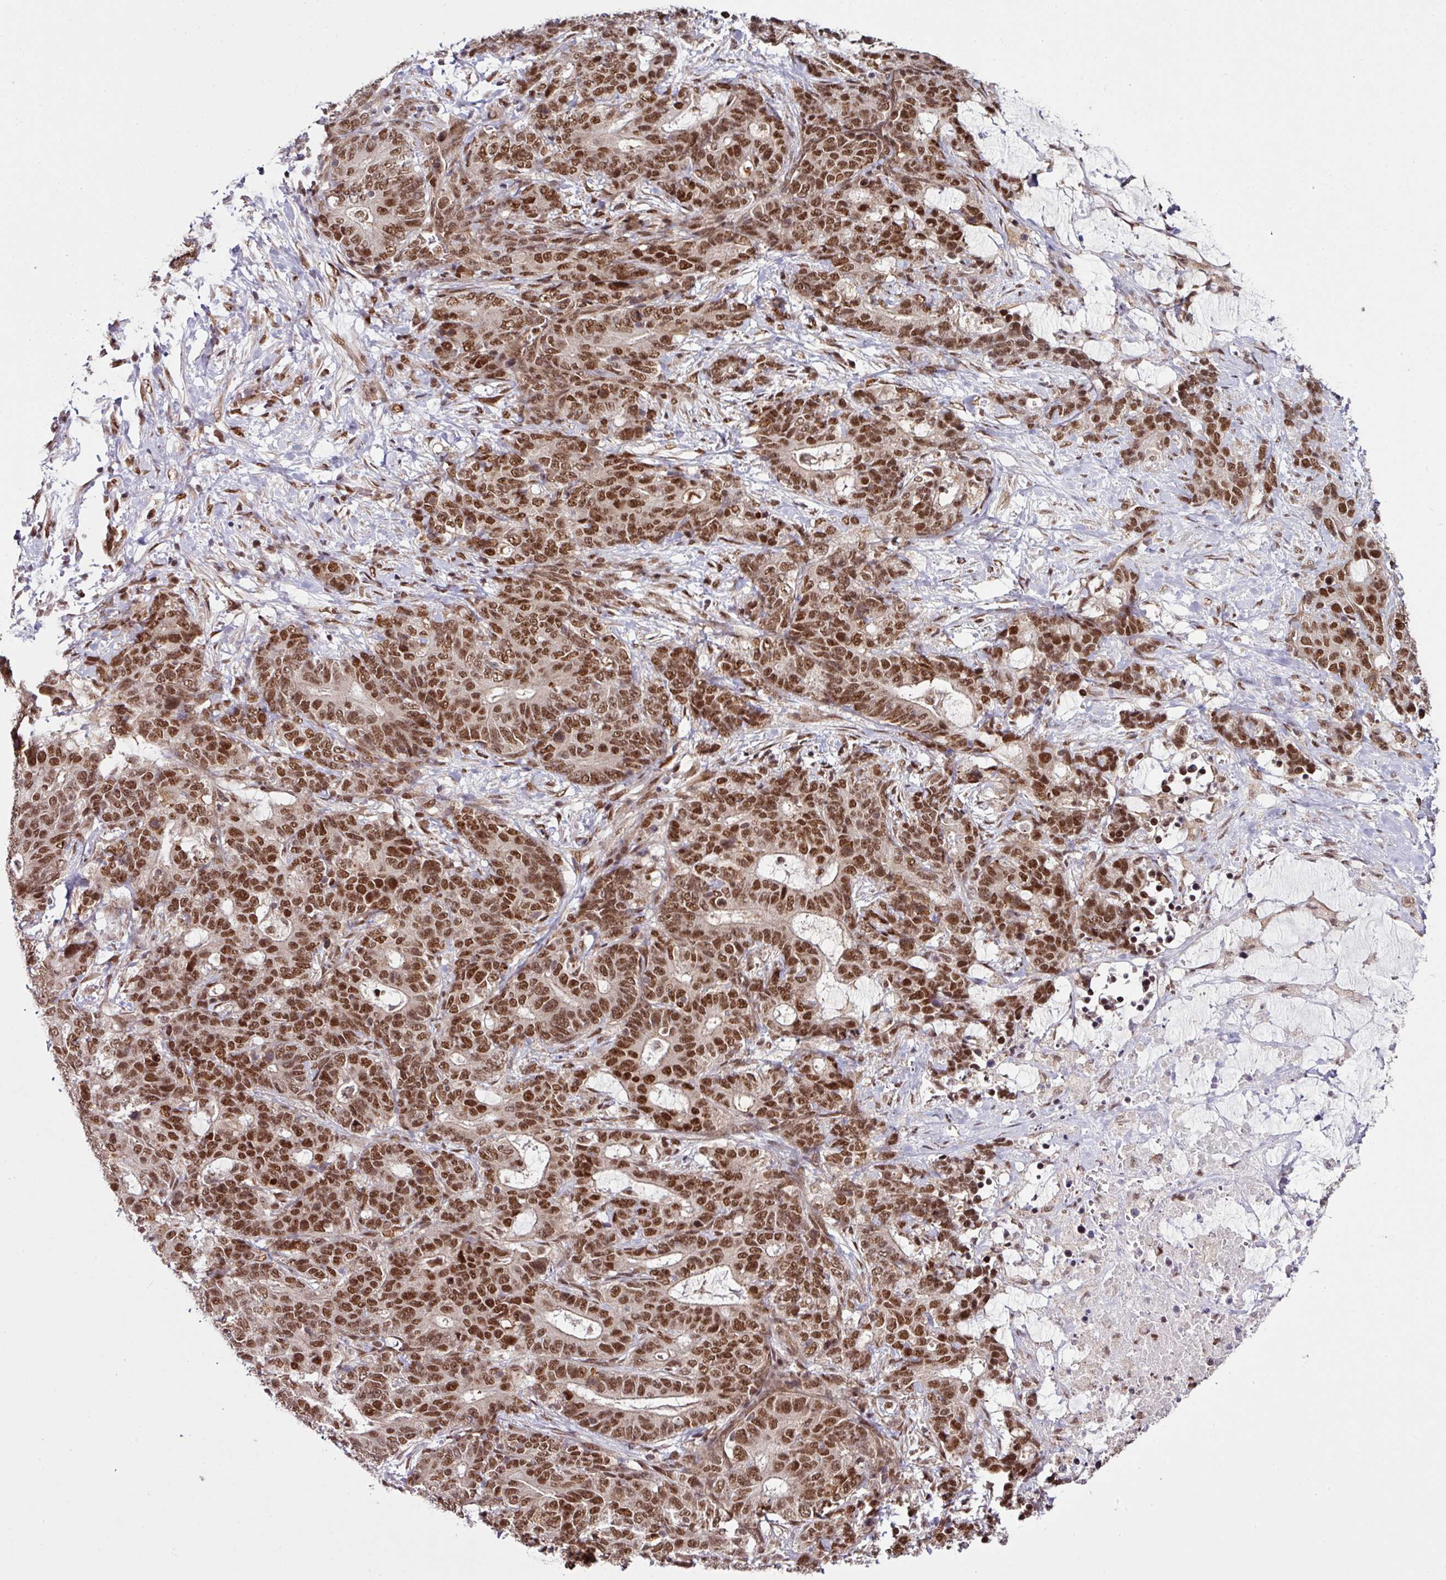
{"staining": {"intensity": "moderate", "quantity": ">75%", "location": "nuclear"}, "tissue": "stomach cancer", "cell_type": "Tumor cells", "image_type": "cancer", "snomed": [{"axis": "morphology", "description": "Normal tissue, NOS"}, {"axis": "morphology", "description": "Adenocarcinoma, NOS"}, {"axis": "topography", "description": "Stomach"}], "caption": "Moderate nuclear staining is present in approximately >75% of tumor cells in stomach cancer (adenocarcinoma).", "gene": "MORF4L2", "patient": {"sex": "female", "age": 64}}